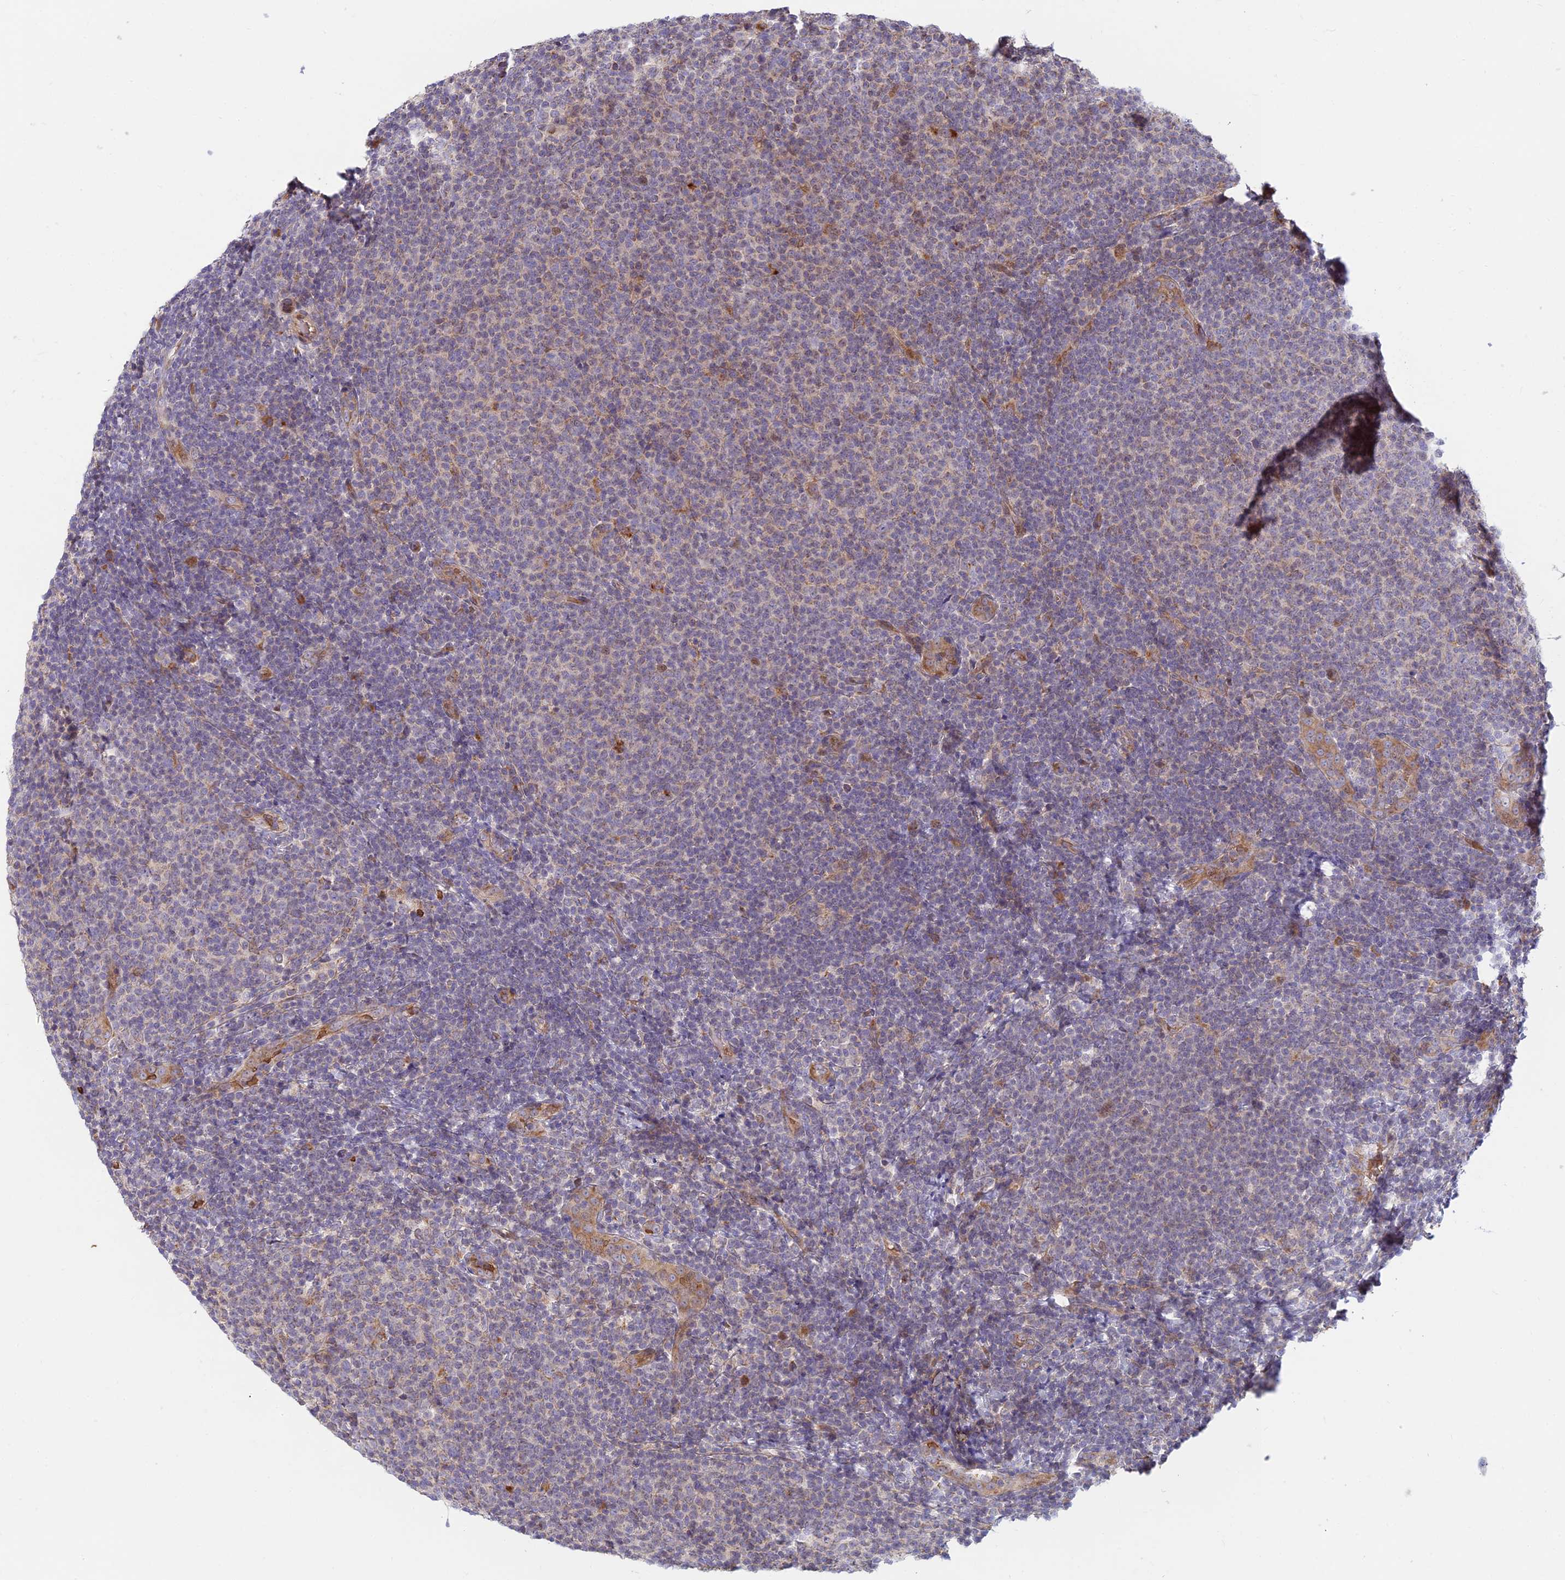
{"staining": {"intensity": "weak", "quantity": "<25%", "location": "cytoplasmic/membranous"}, "tissue": "lymphoma", "cell_type": "Tumor cells", "image_type": "cancer", "snomed": [{"axis": "morphology", "description": "Malignant lymphoma, non-Hodgkin's type, Low grade"}, {"axis": "topography", "description": "Lymph node"}], "caption": "The histopathology image demonstrates no significant expression in tumor cells of lymphoma.", "gene": "UFSP2", "patient": {"sex": "male", "age": 66}}